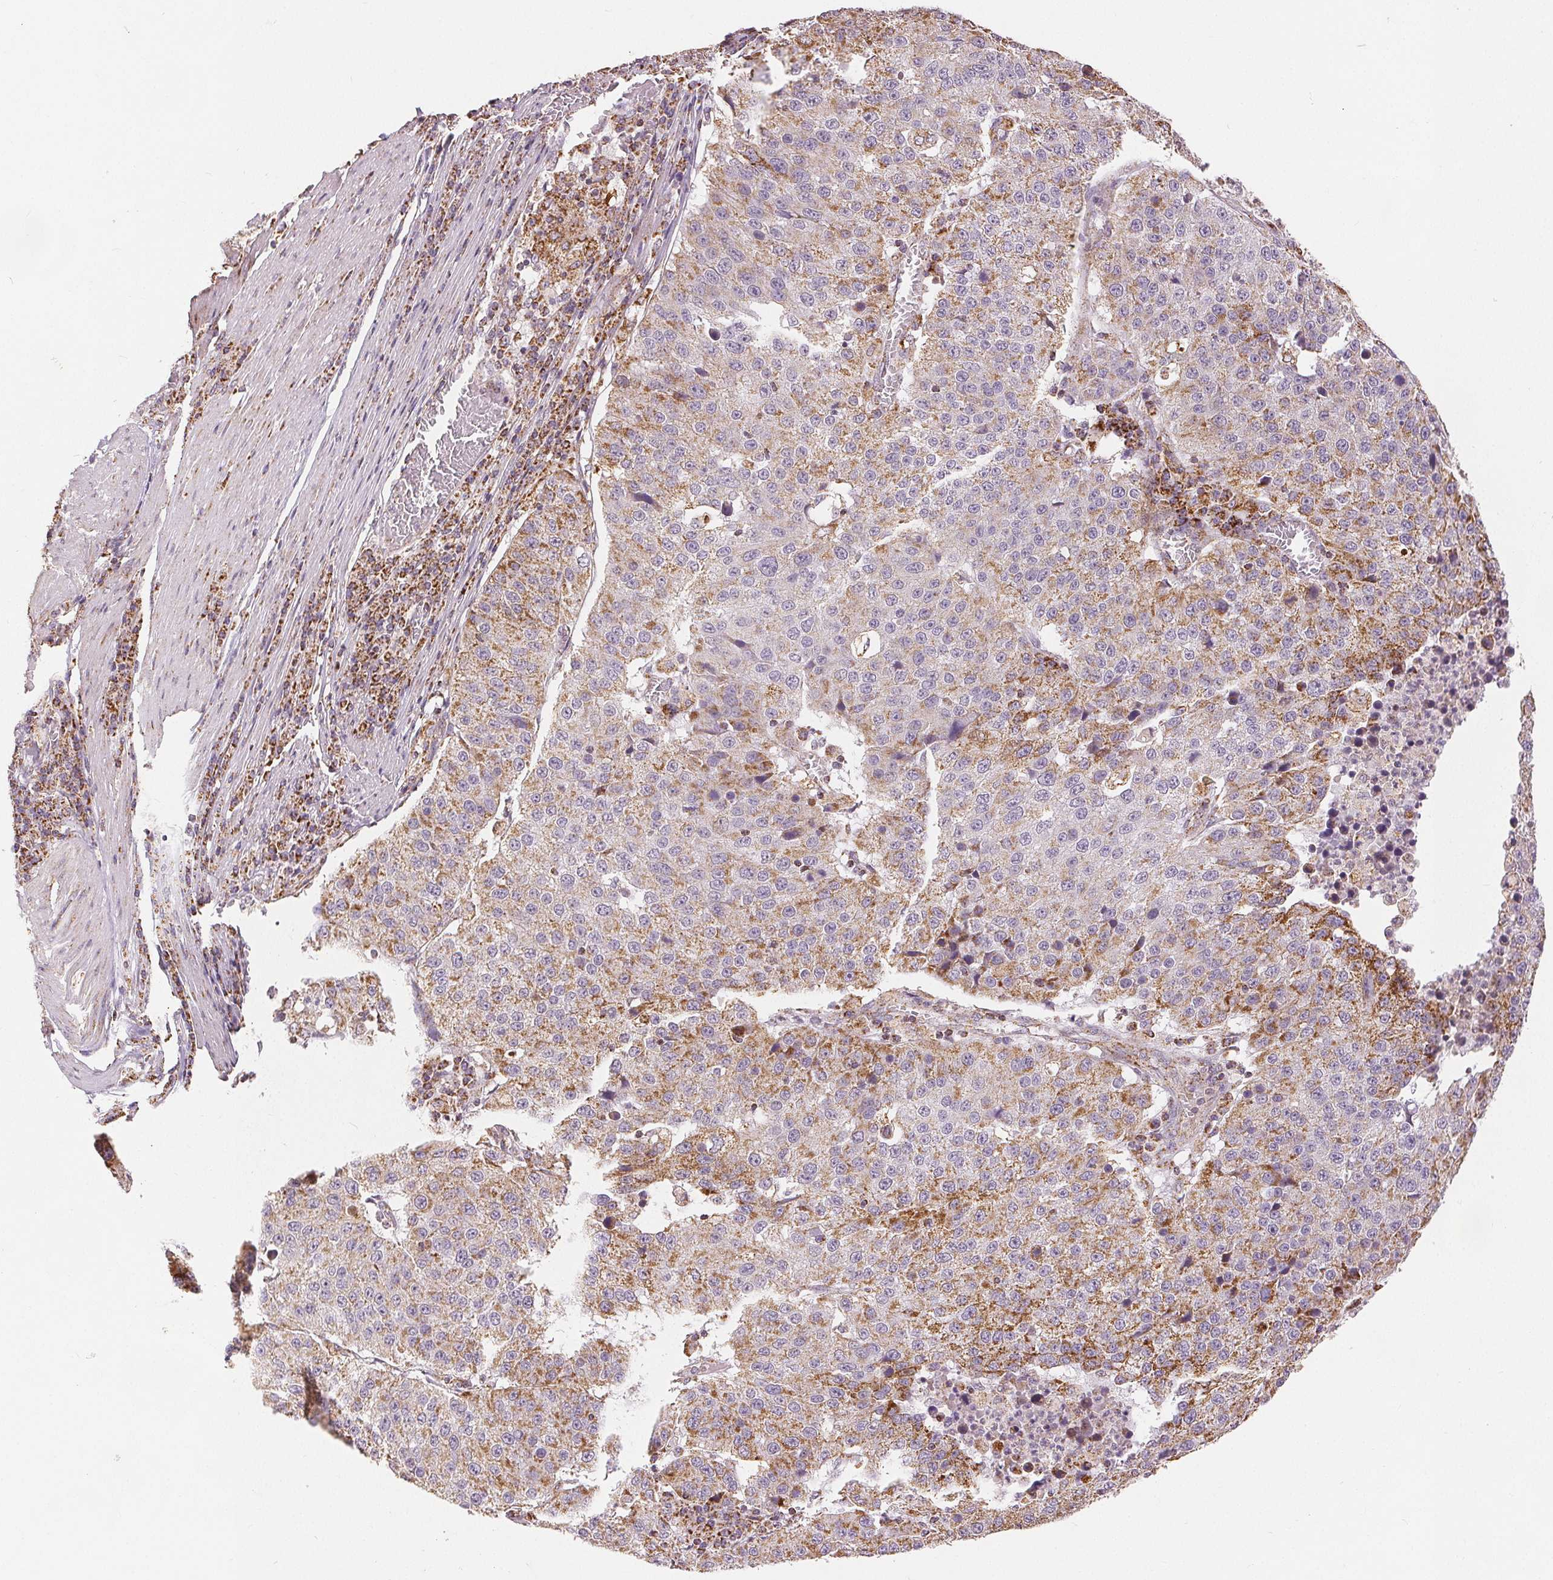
{"staining": {"intensity": "moderate", "quantity": "25%-75%", "location": "cytoplasmic/membranous"}, "tissue": "stomach cancer", "cell_type": "Tumor cells", "image_type": "cancer", "snomed": [{"axis": "morphology", "description": "Adenocarcinoma, NOS"}, {"axis": "topography", "description": "Stomach"}], "caption": "Immunohistochemistry (IHC) image of human stomach adenocarcinoma stained for a protein (brown), which reveals medium levels of moderate cytoplasmic/membranous expression in about 25%-75% of tumor cells.", "gene": "SDHB", "patient": {"sex": "male", "age": 71}}